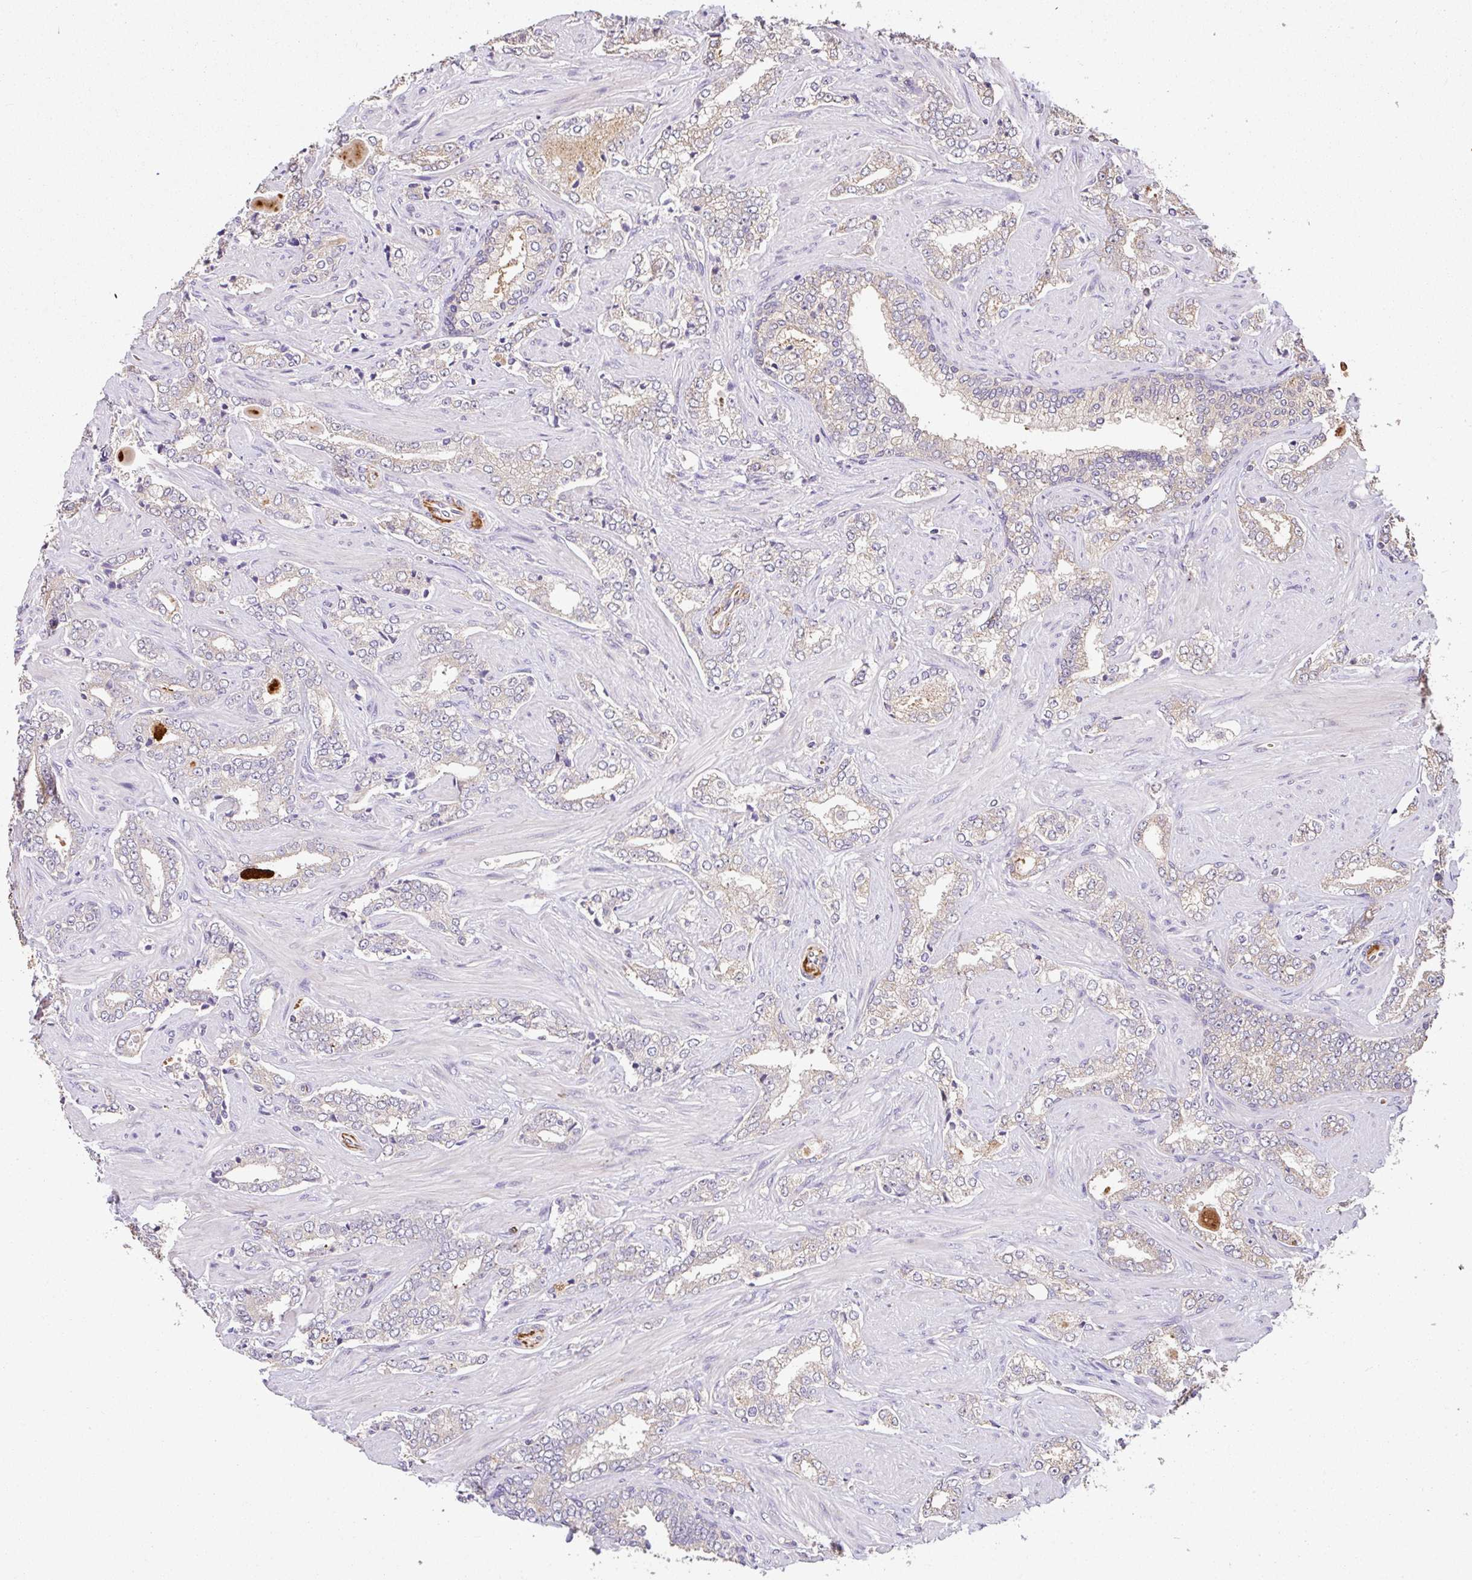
{"staining": {"intensity": "negative", "quantity": "none", "location": "none"}, "tissue": "prostate cancer", "cell_type": "Tumor cells", "image_type": "cancer", "snomed": [{"axis": "morphology", "description": "Adenocarcinoma, High grade"}, {"axis": "topography", "description": "Prostate"}], "caption": "Protein analysis of prostate cancer exhibits no significant staining in tumor cells. (Brightfield microscopy of DAB immunohistochemistry (IHC) at high magnification).", "gene": "C1QTNF9B", "patient": {"sex": "male", "age": 60}}